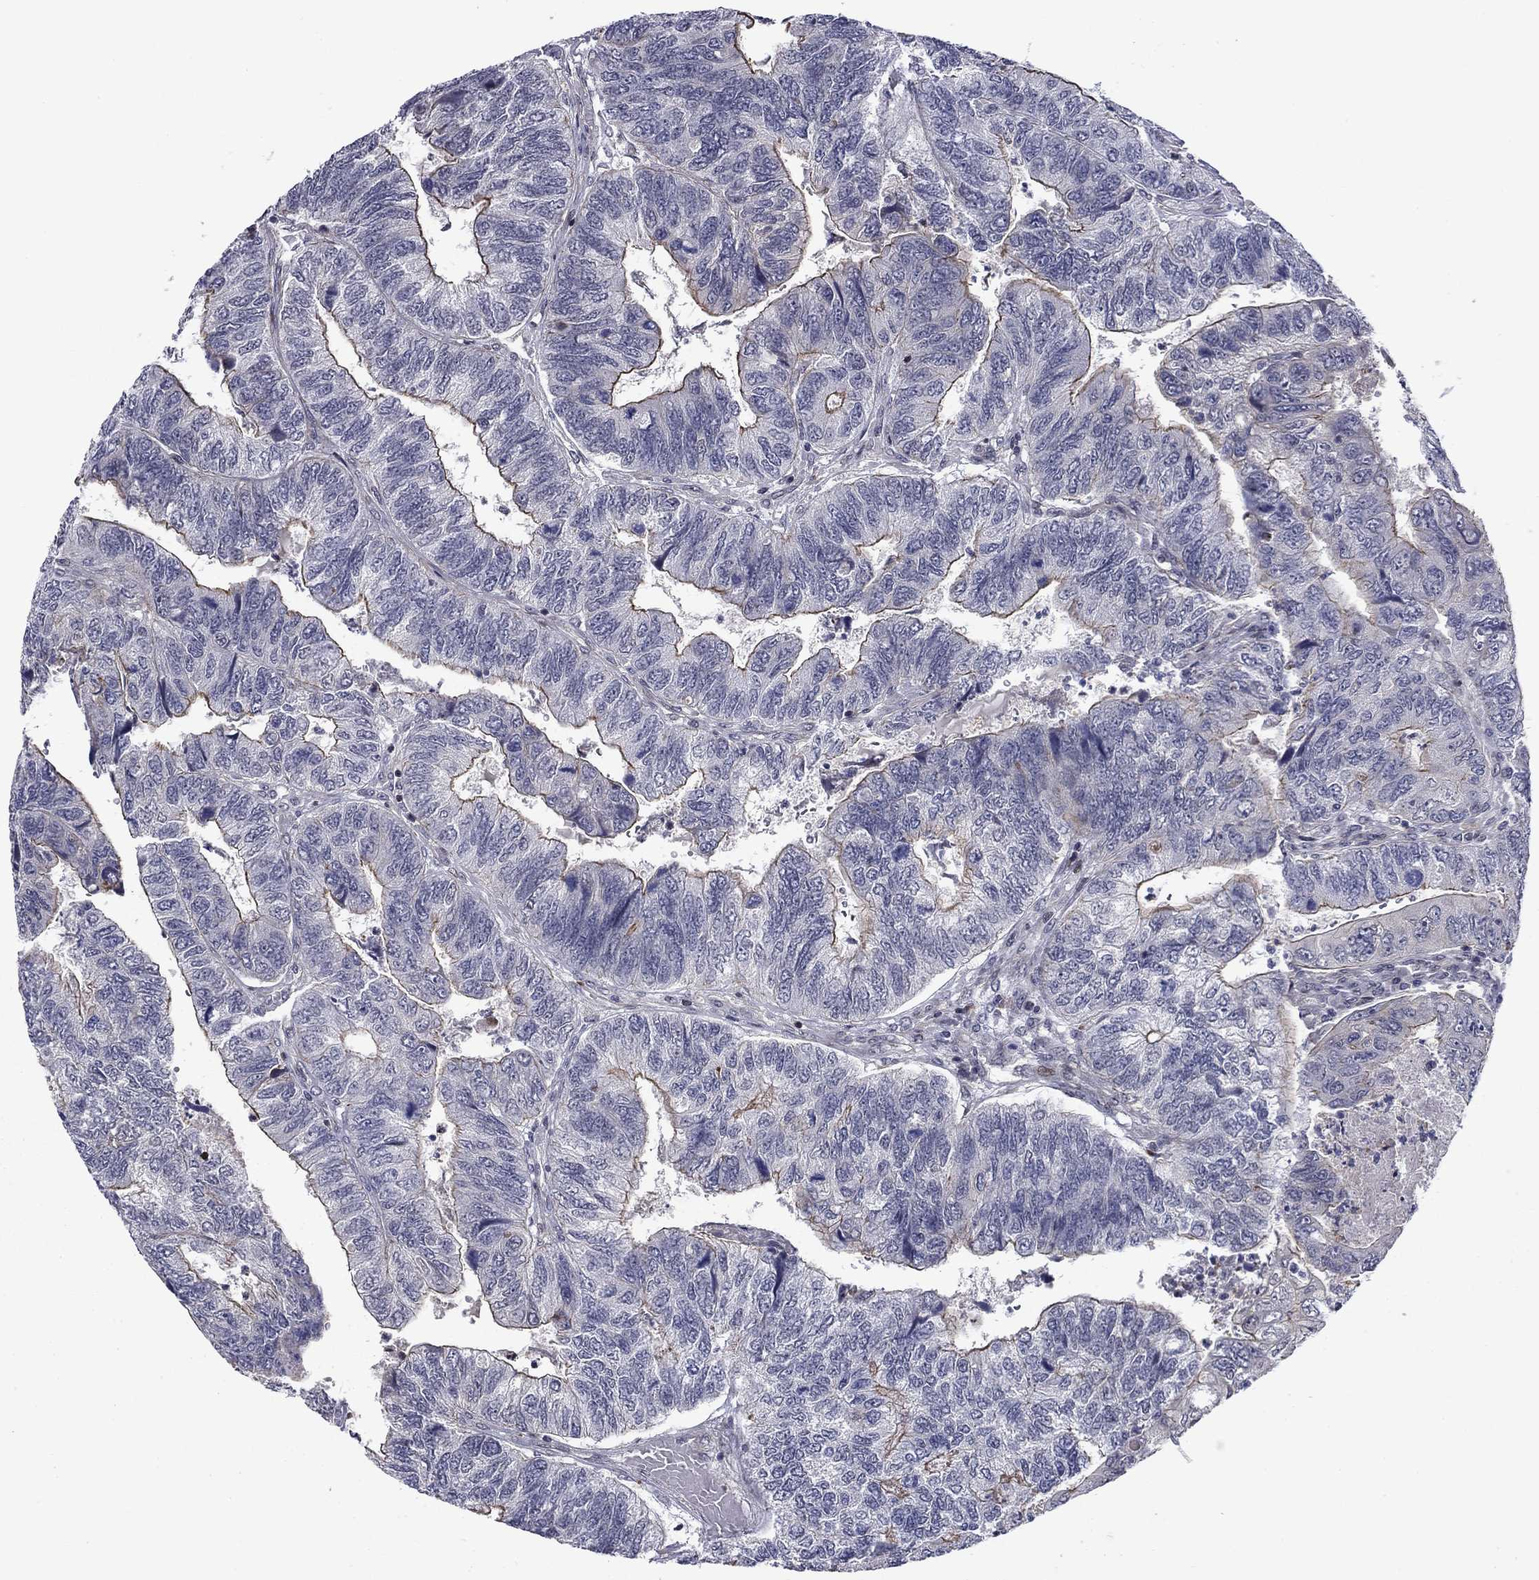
{"staining": {"intensity": "moderate", "quantity": "<25%", "location": "cytoplasmic/membranous"}, "tissue": "colorectal cancer", "cell_type": "Tumor cells", "image_type": "cancer", "snomed": [{"axis": "morphology", "description": "Adenocarcinoma, NOS"}, {"axis": "topography", "description": "Colon"}], "caption": "Tumor cells exhibit low levels of moderate cytoplasmic/membranous staining in about <25% of cells in colorectal cancer.", "gene": "B3GAT1", "patient": {"sex": "female", "age": 67}}